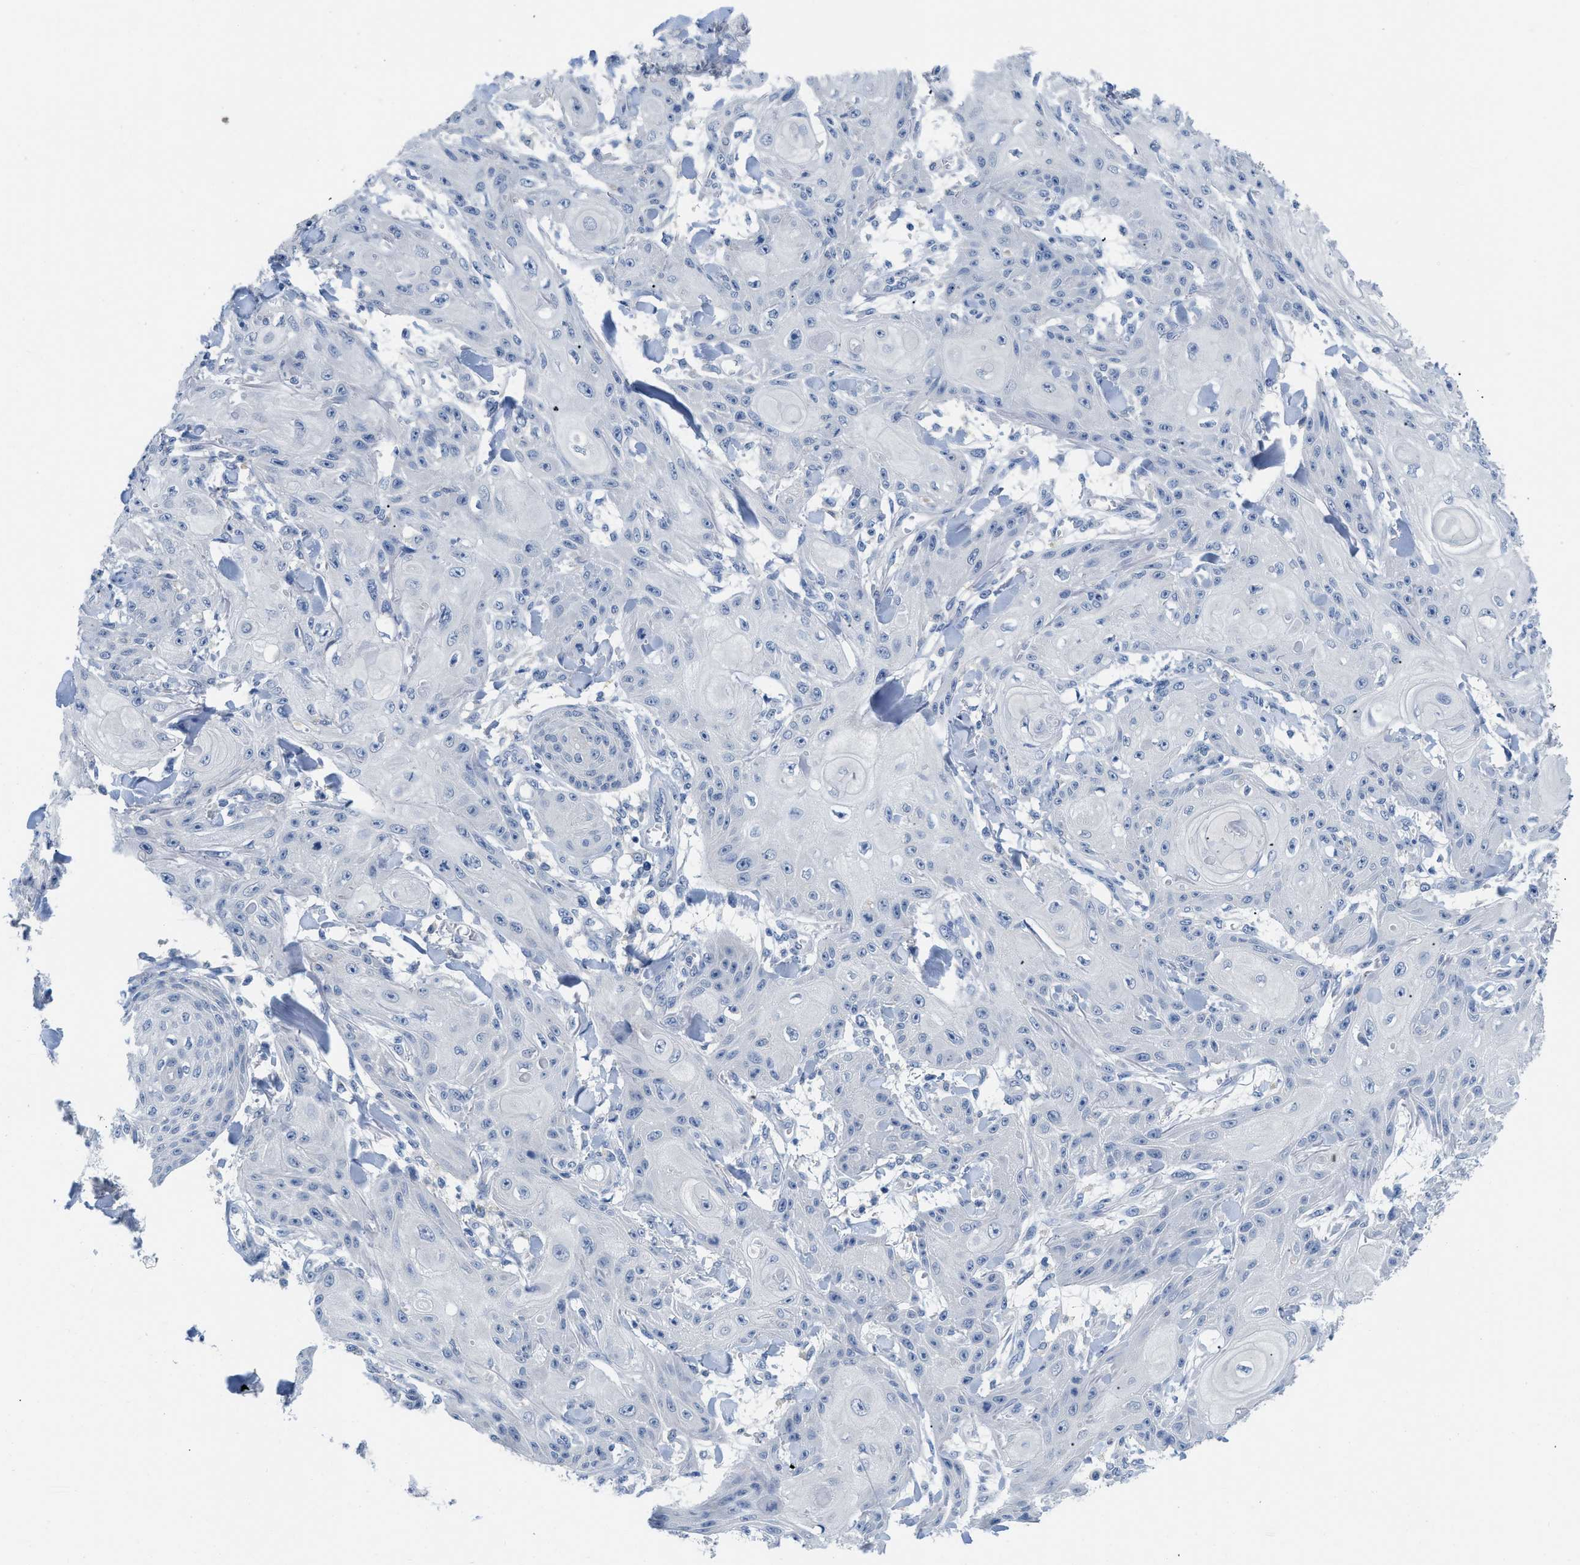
{"staining": {"intensity": "negative", "quantity": "none", "location": "none"}, "tissue": "skin cancer", "cell_type": "Tumor cells", "image_type": "cancer", "snomed": [{"axis": "morphology", "description": "Squamous cell carcinoma, NOS"}, {"axis": "topography", "description": "Skin"}], "caption": "Protein analysis of skin squamous cell carcinoma displays no significant staining in tumor cells.", "gene": "PYY", "patient": {"sex": "male", "age": 74}}